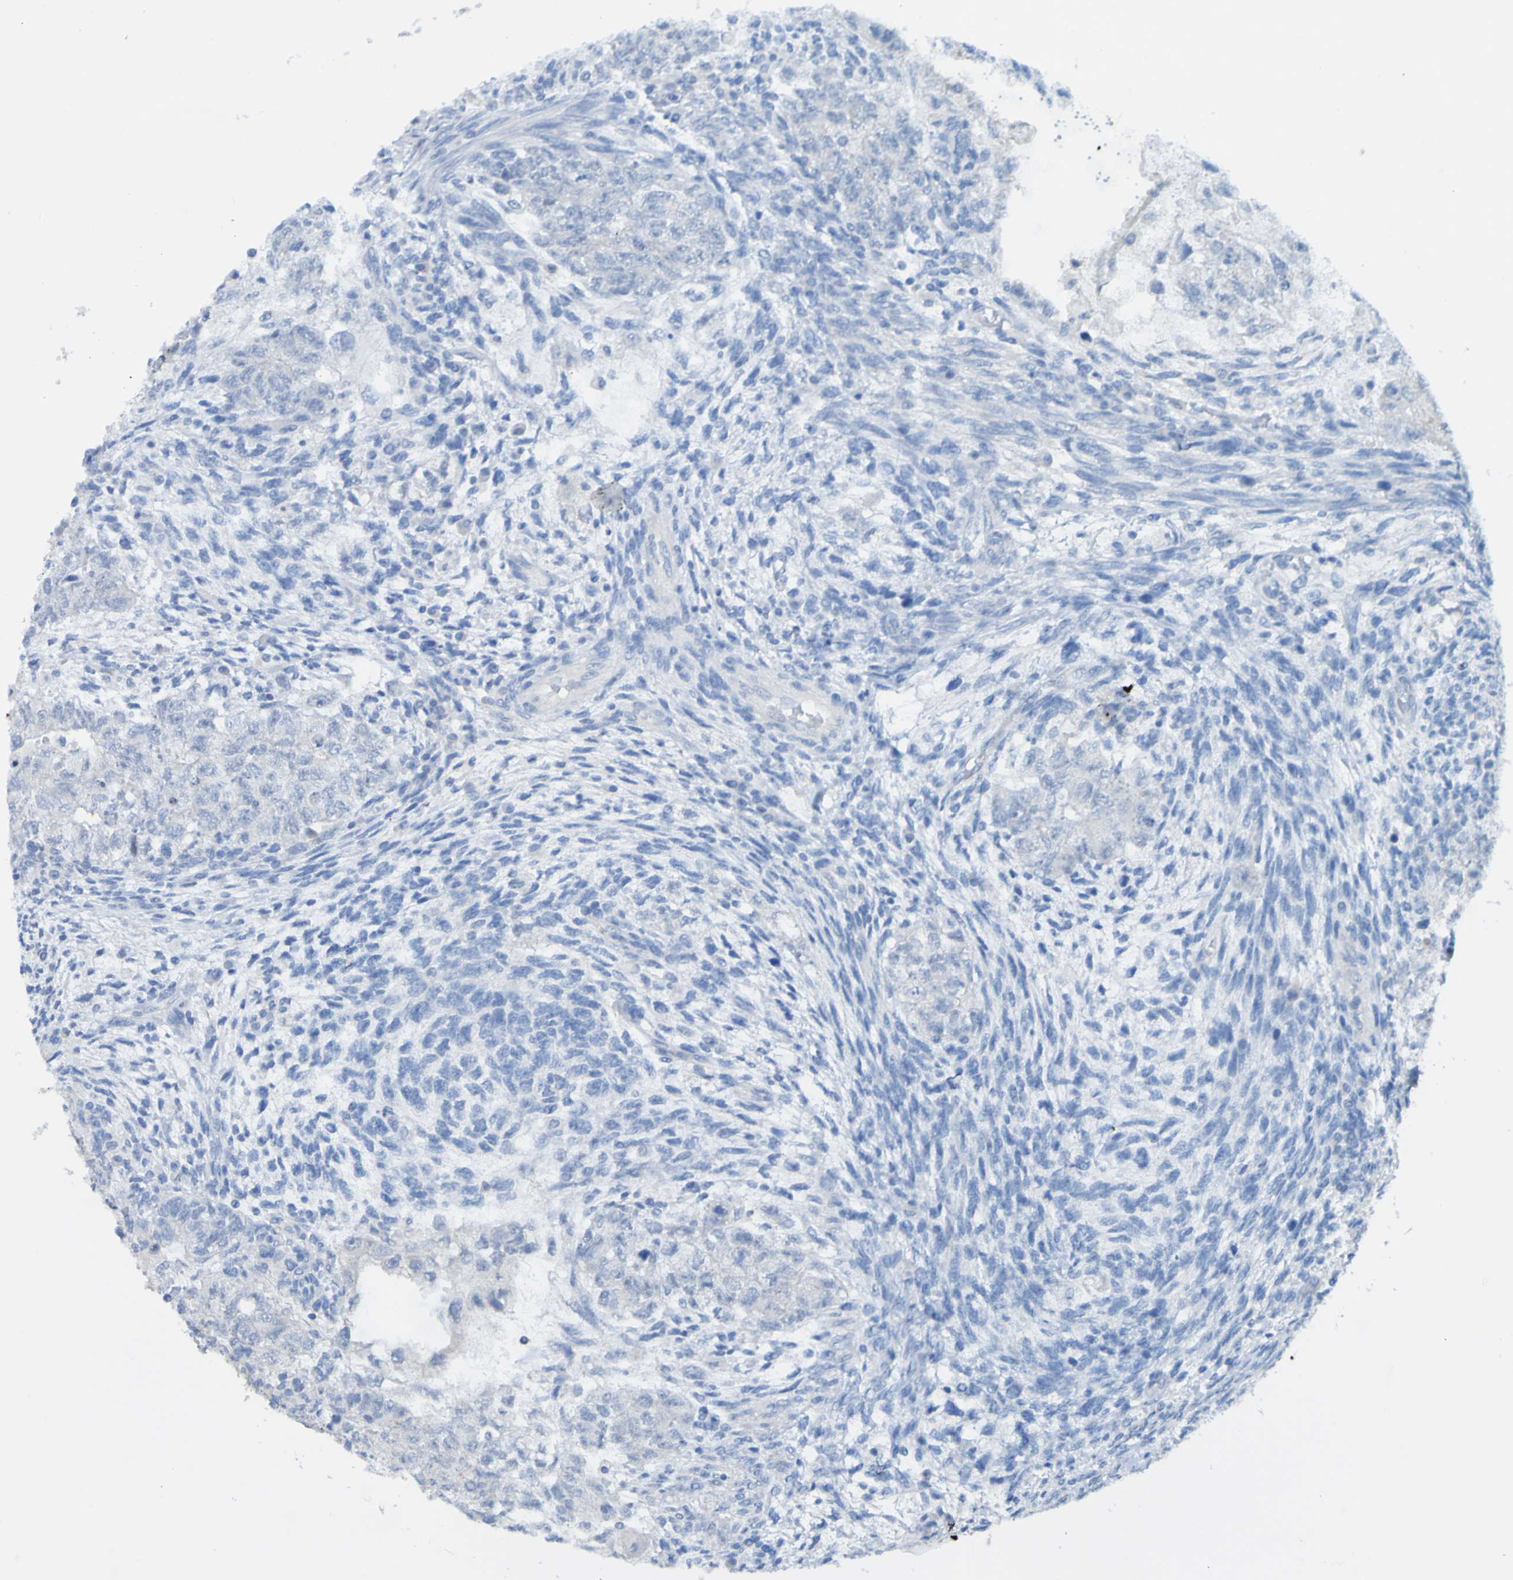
{"staining": {"intensity": "negative", "quantity": "none", "location": "none"}, "tissue": "testis cancer", "cell_type": "Tumor cells", "image_type": "cancer", "snomed": [{"axis": "morphology", "description": "Normal tissue, NOS"}, {"axis": "morphology", "description": "Carcinoma, Embryonal, NOS"}, {"axis": "topography", "description": "Testis"}], "caption": "IHC of embryonal carcinoma (testis) demonstrates no expression in tumor cells. (Stains: DAB immunohistochemistry with hematoxylin counter stain, Microscopy: brightfield microscopy at high magnification).", "gene": "ACMSD", "patient": {"sex": "male", "age": 36}}